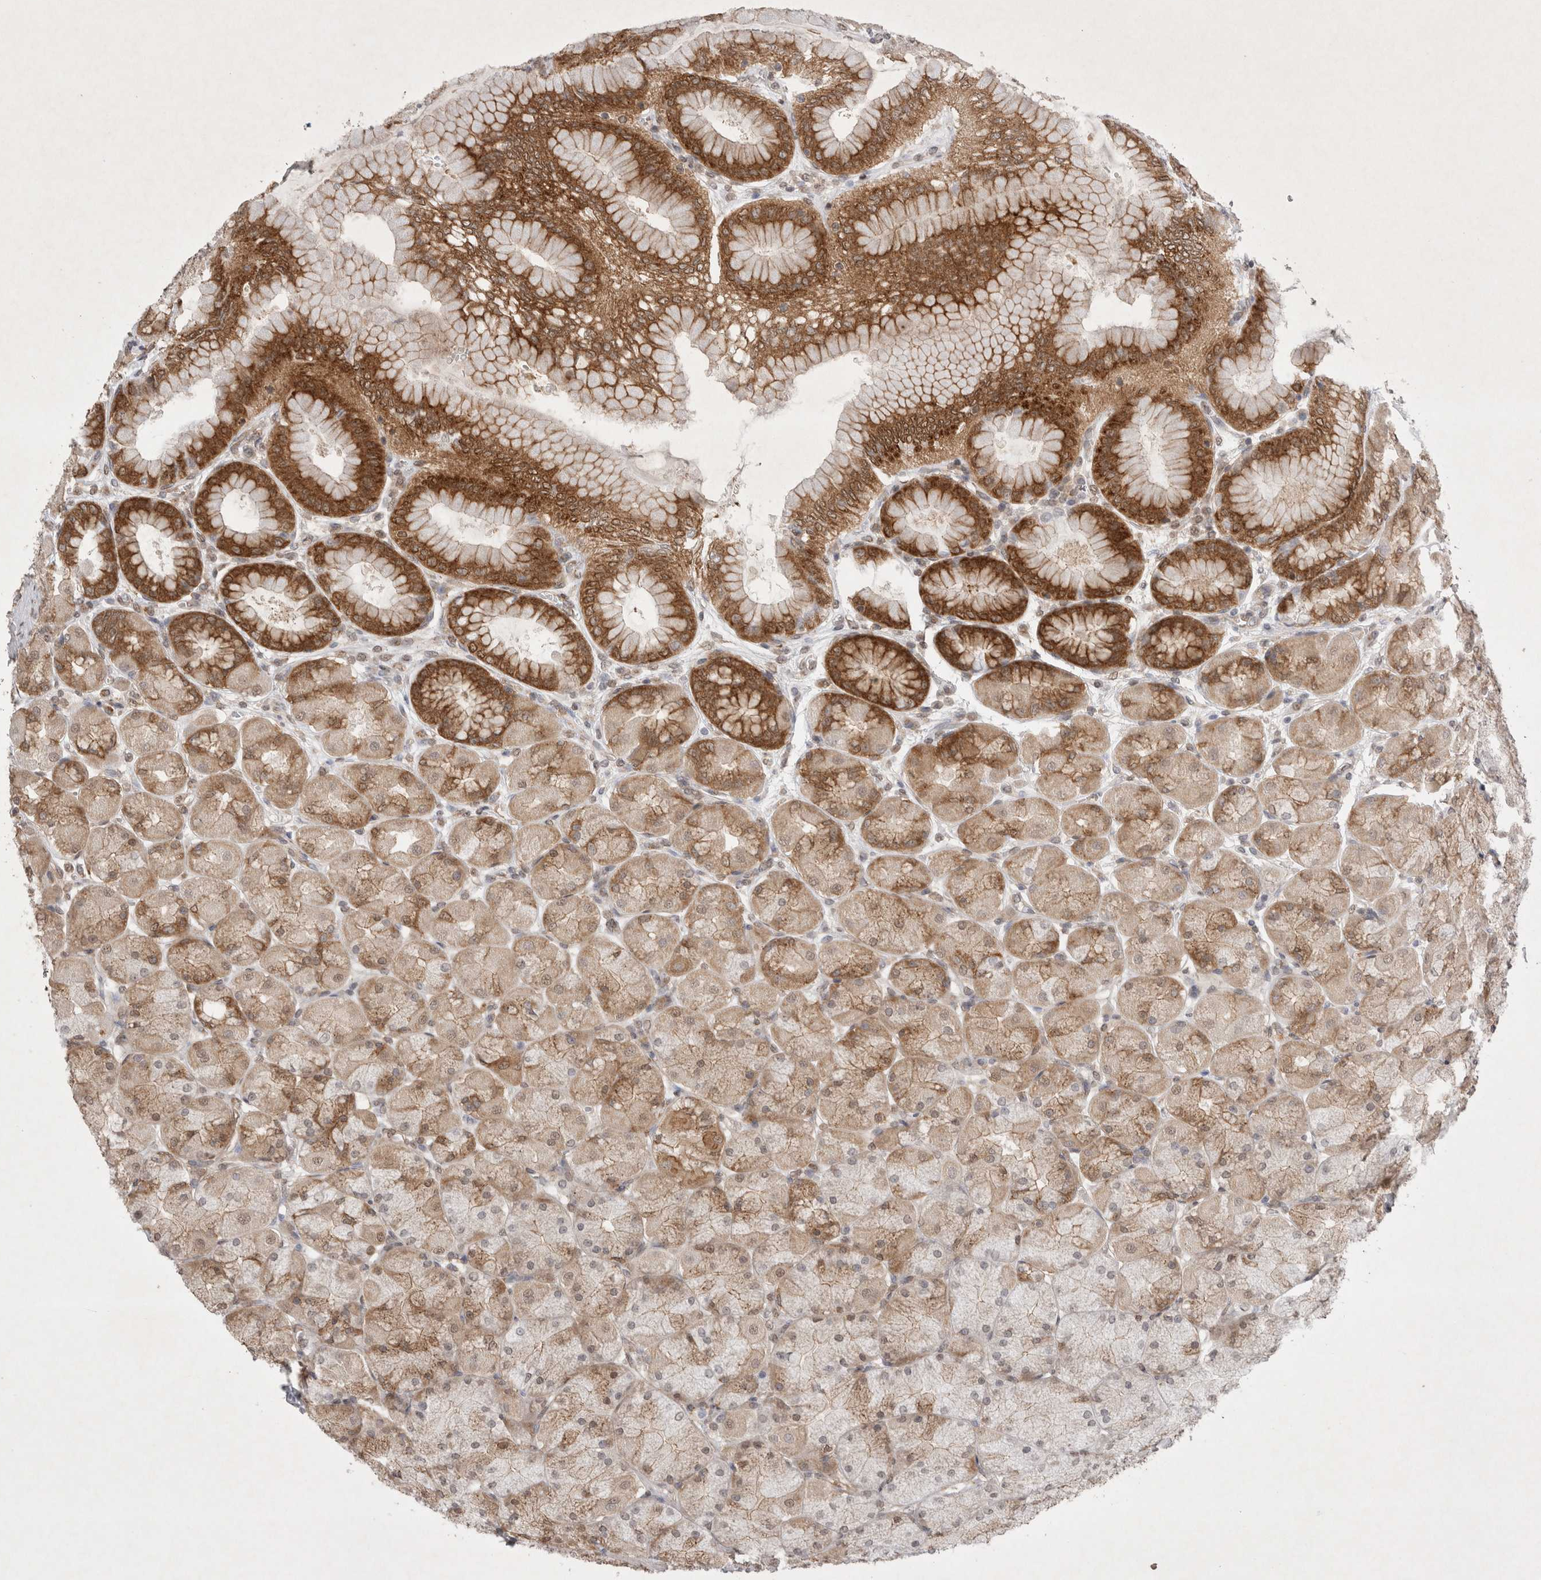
{"staining": {"intensity": "strong", "quantity": "25%-75%", "location": "cytoplasmic/membranous"}, "tissue": "stomach", "cell_type": "Glandular cells", "image_type": "normal", "snomed": [{"axis": "morphology", "description": "Normal tissue, NOS"}, {"axis": "topography", "description": "Stomach, upper"}], "caption": "Stomach stained with DAB (3,3'-diaminobenzidine) immunohistochemistry (IHC) displays high levels of strong cytoplasmic/membranous positivity in approximately 25%-75% of glandular cells.", "gene": "WIPF2", "patient": {"sex": "female", "age": 56}}